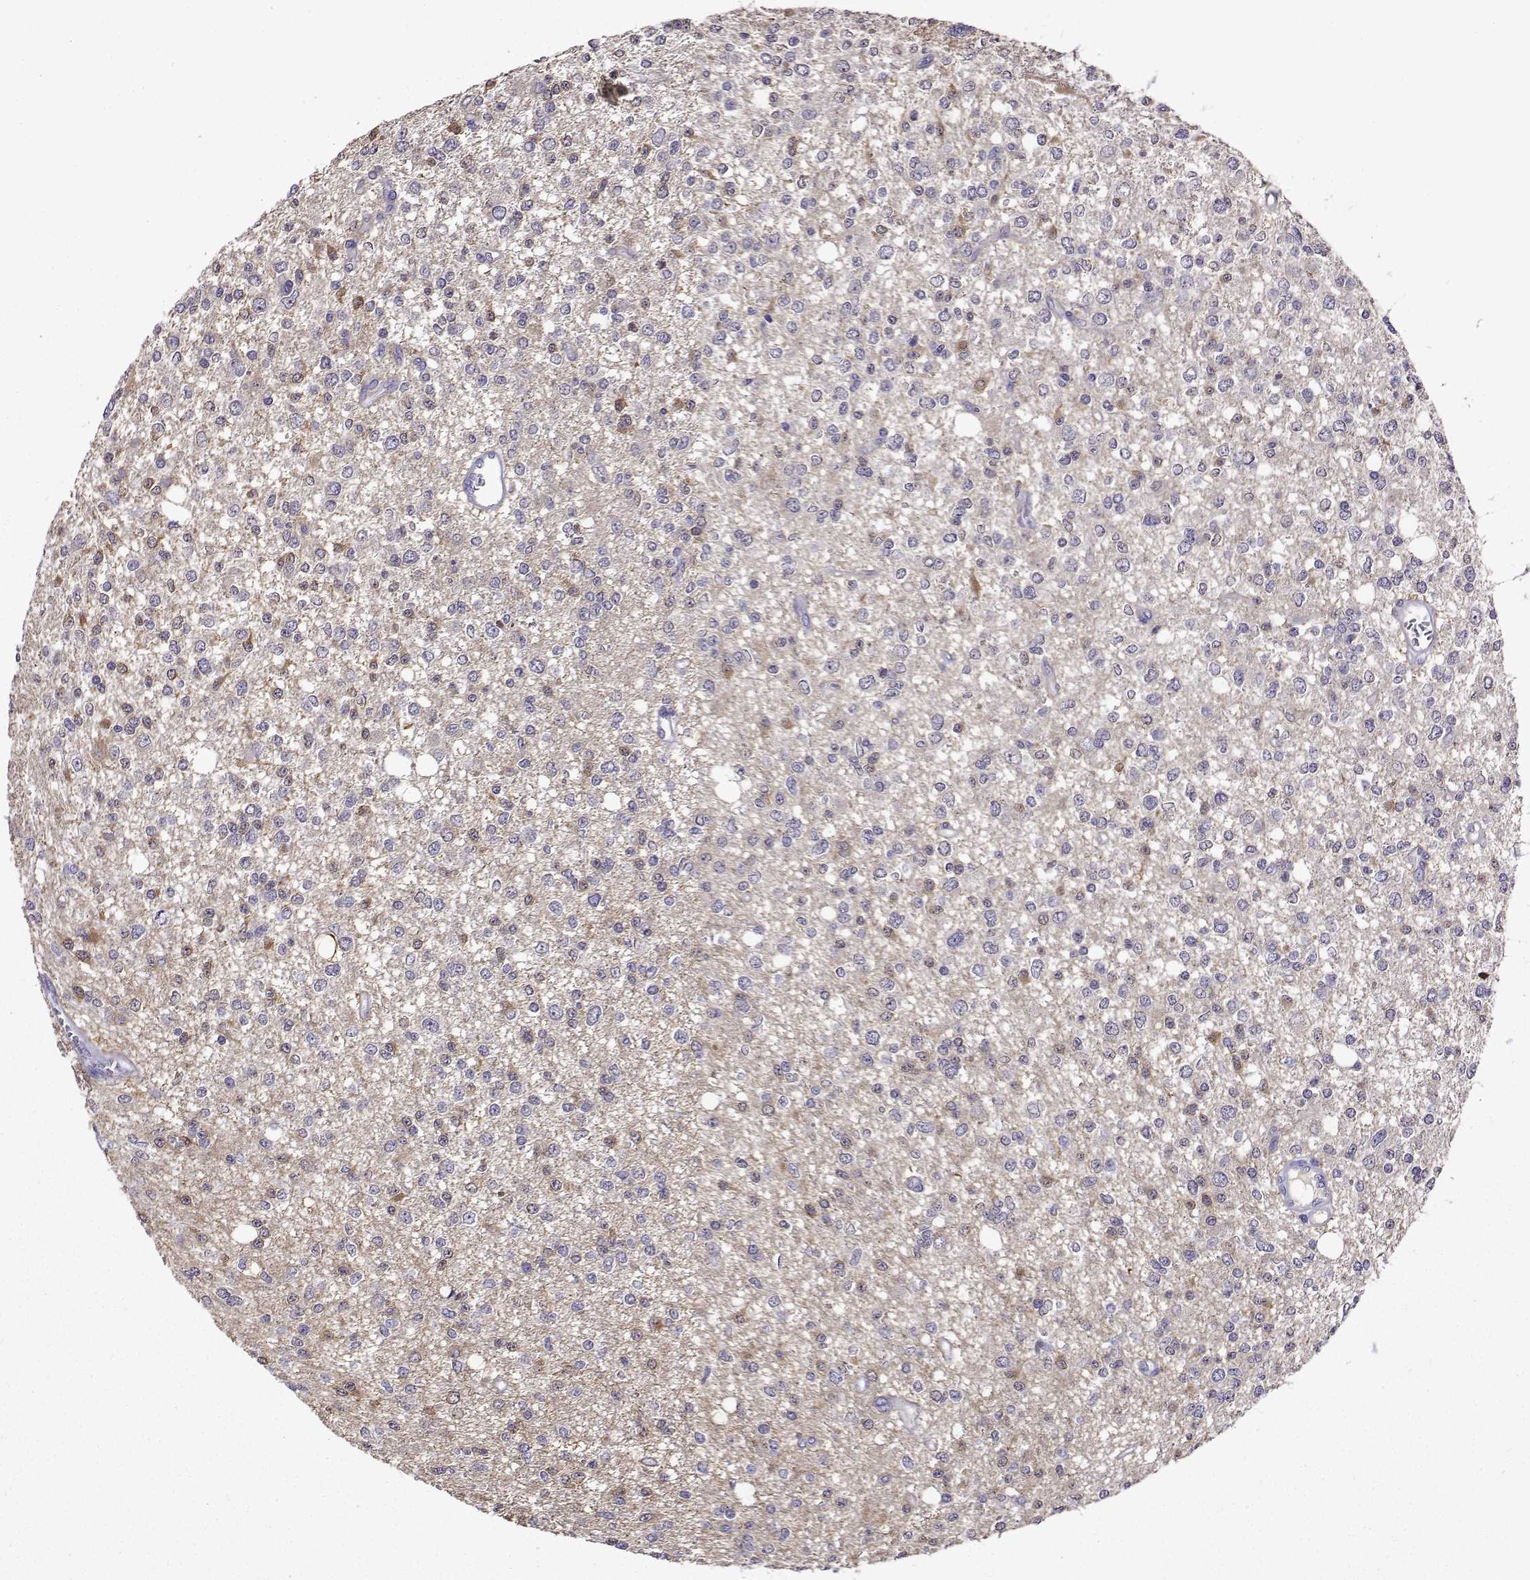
{"staining": {"intensity": "negative", "quantity": "none", "location": "none"}, "tissue": "glioma", "cell_type": "Tumor cells", "image_type": "cancer", "snomed": [{"axis": "morphology", "description": "Glioma, malignant, Low grade"}, {"axis": "topography", "description": "Brain"}], "caption": "Protein analysis of glioma demonstrates no significant positivity in tumor cells. The staining was performed using DAB (3,3'-diaminobenzidine) to visualize the protein expression in brown, while the nuclei were stained in blue with hematoxylin (Magnification: 20x).", "gene": "LINGO1", "patient": {"sex": "male", "age": 67}}